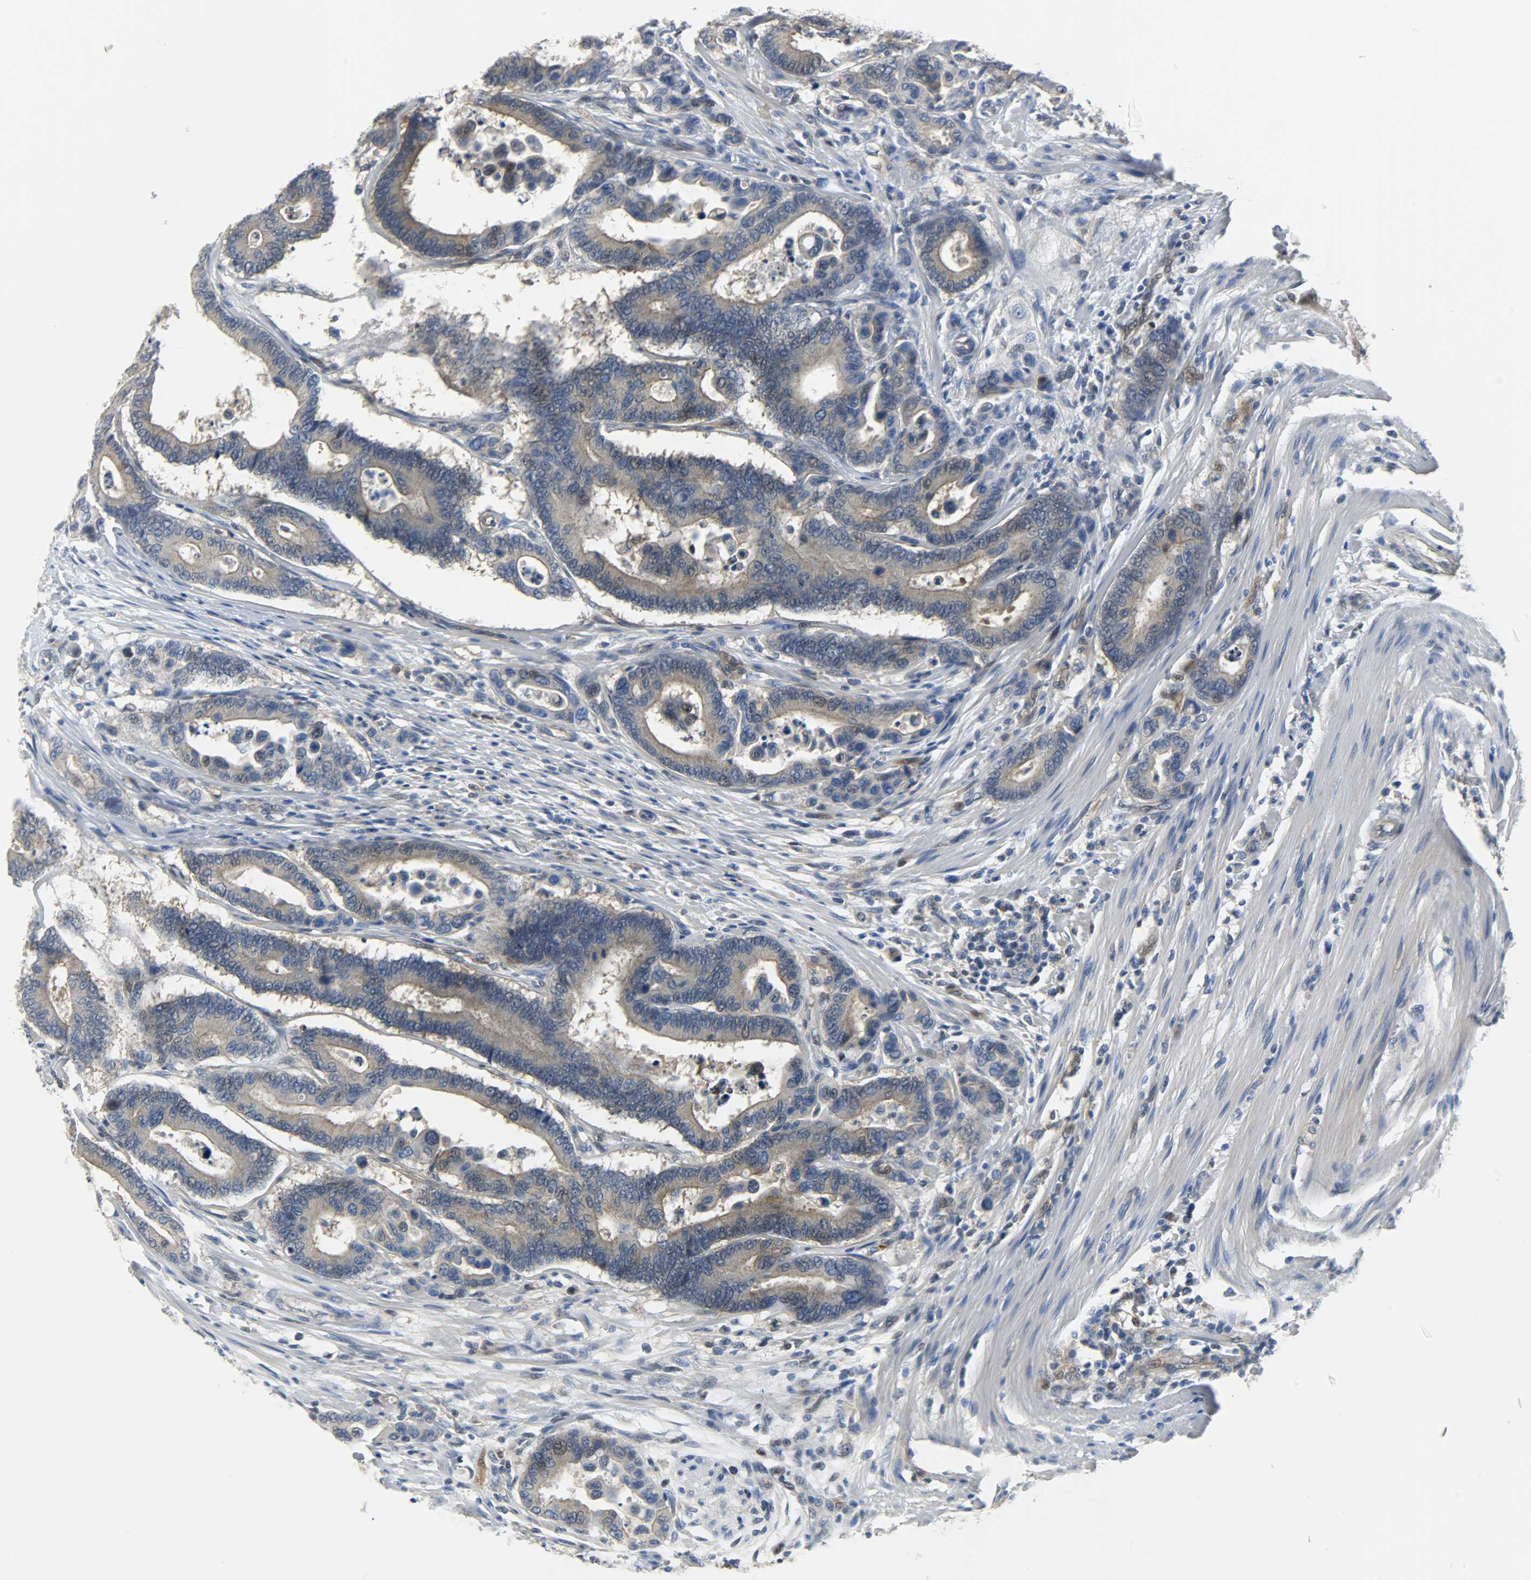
{"staining": {"intensity": "weak", "quantity": ">75%", "location": "cytoplasmic/membranous"}, "tissue": "colorectal cancer", "cell_type": "Tumor cells", "image_type": "cancer", "snomed": [{"axis": "morphology", "description": "Normal tissue, NOS"}, {"axis": "morphology", "description": "Adenocarcinoma, NOS"}, {"axis": "topography", "description": "Colon"}], "caption": "The image reveals staining of colorectal cancer, revealing weak cytoplasmic/membranous protein staining (brown color) within tumor cells.", "gene": "EIF4EBP1", "patient": {"sex": "male", "age": 82}}